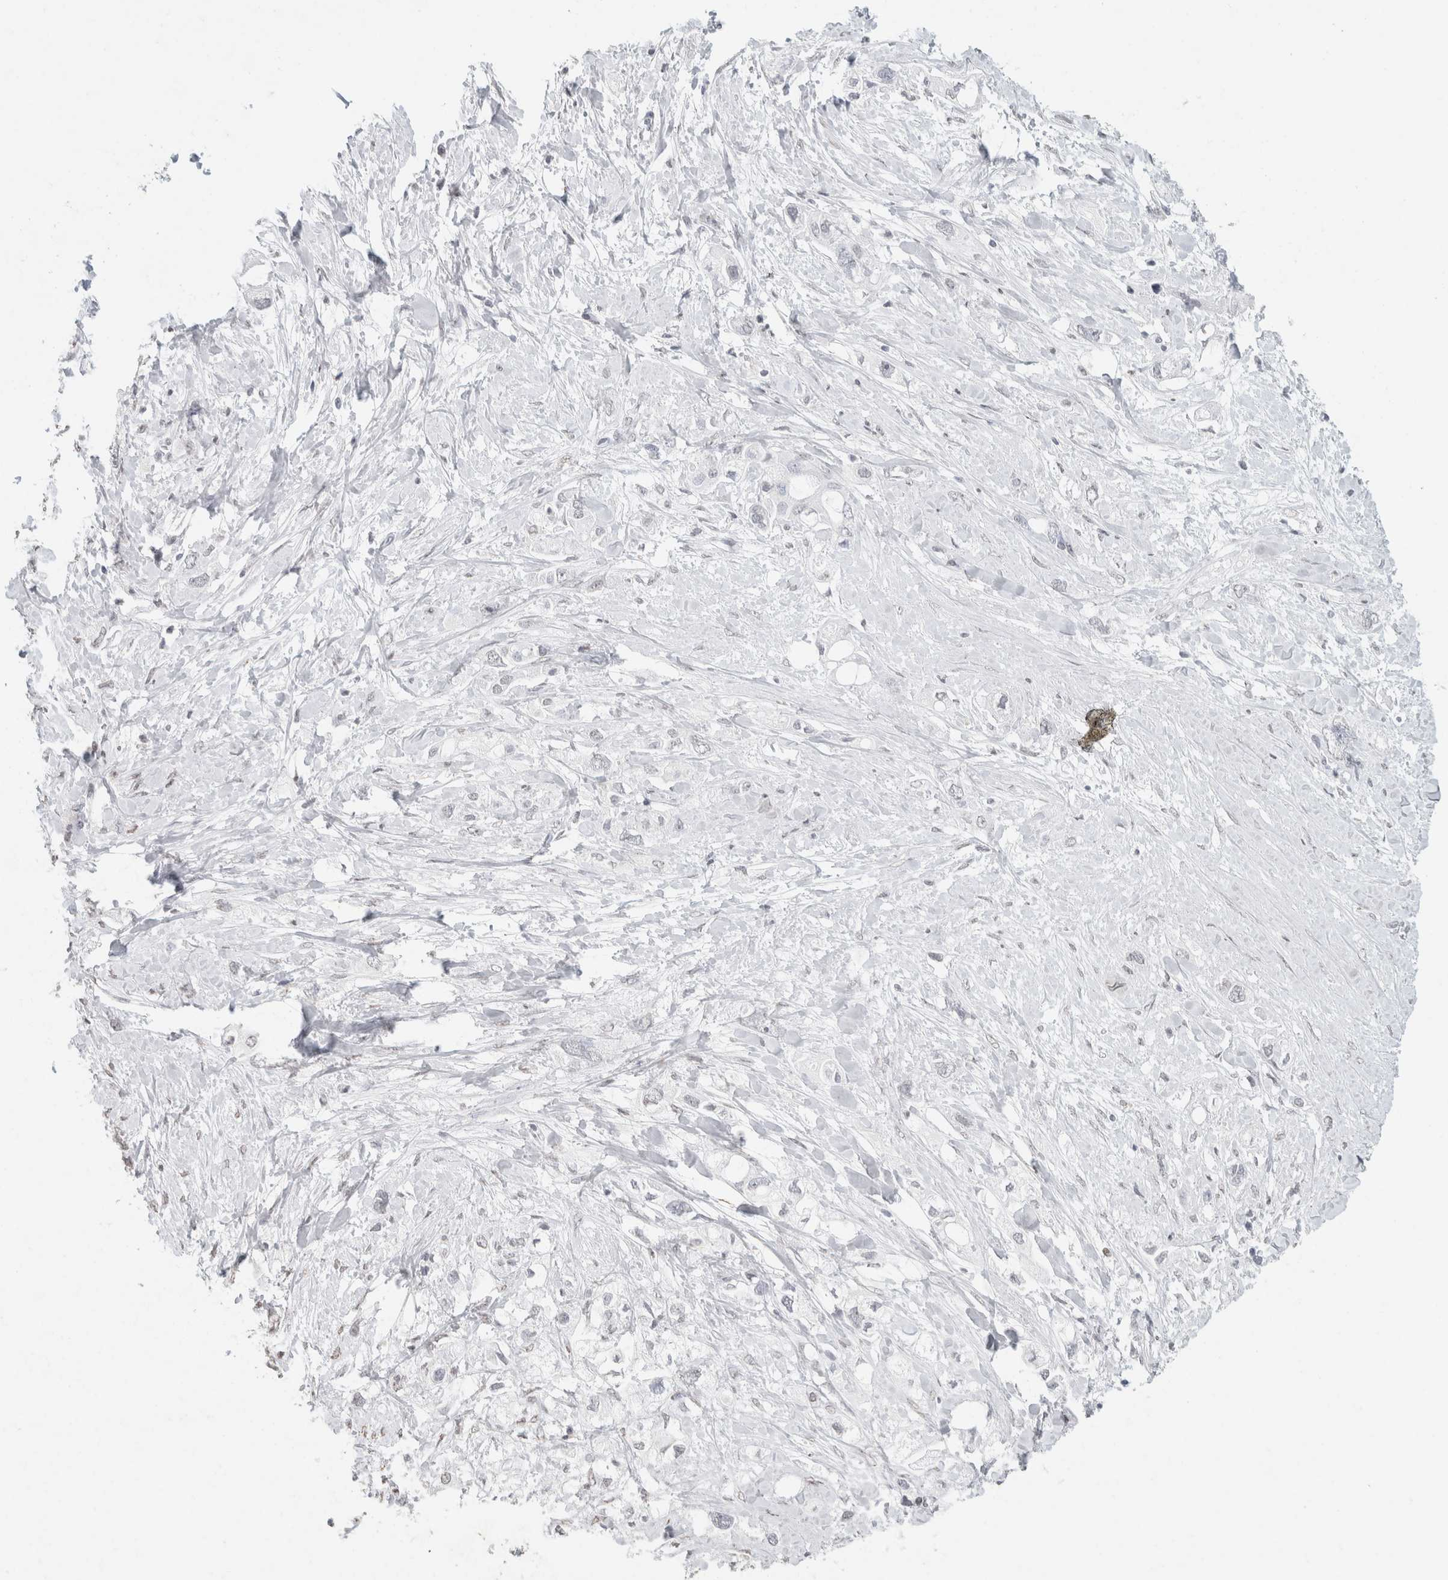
{"staining": {"intensity": "negative", "quantity": "none", "location": "none"}, "tissue": "pancreatic cancer", "cell_type": "Tumor cells", "image_type": "cancer", "snomed": [{"axis": "morphology", "description": "Adenocarcinoma, NOS"}, {"axis": "topography", "description": "Pancreas"}], "caption": "An immunohistochemistry (IHC) photomicrograph of pancreatic cancer is shown. There is no staining in tumor cells of pancreatic cancer. (Stains: DAB immunohistochemistry with hematoxylin counter stain, Microscopy: brightfield microscopy at high magnification).", "gene": "CNTN1", "patient": {"sex": "female", "age": 56}}